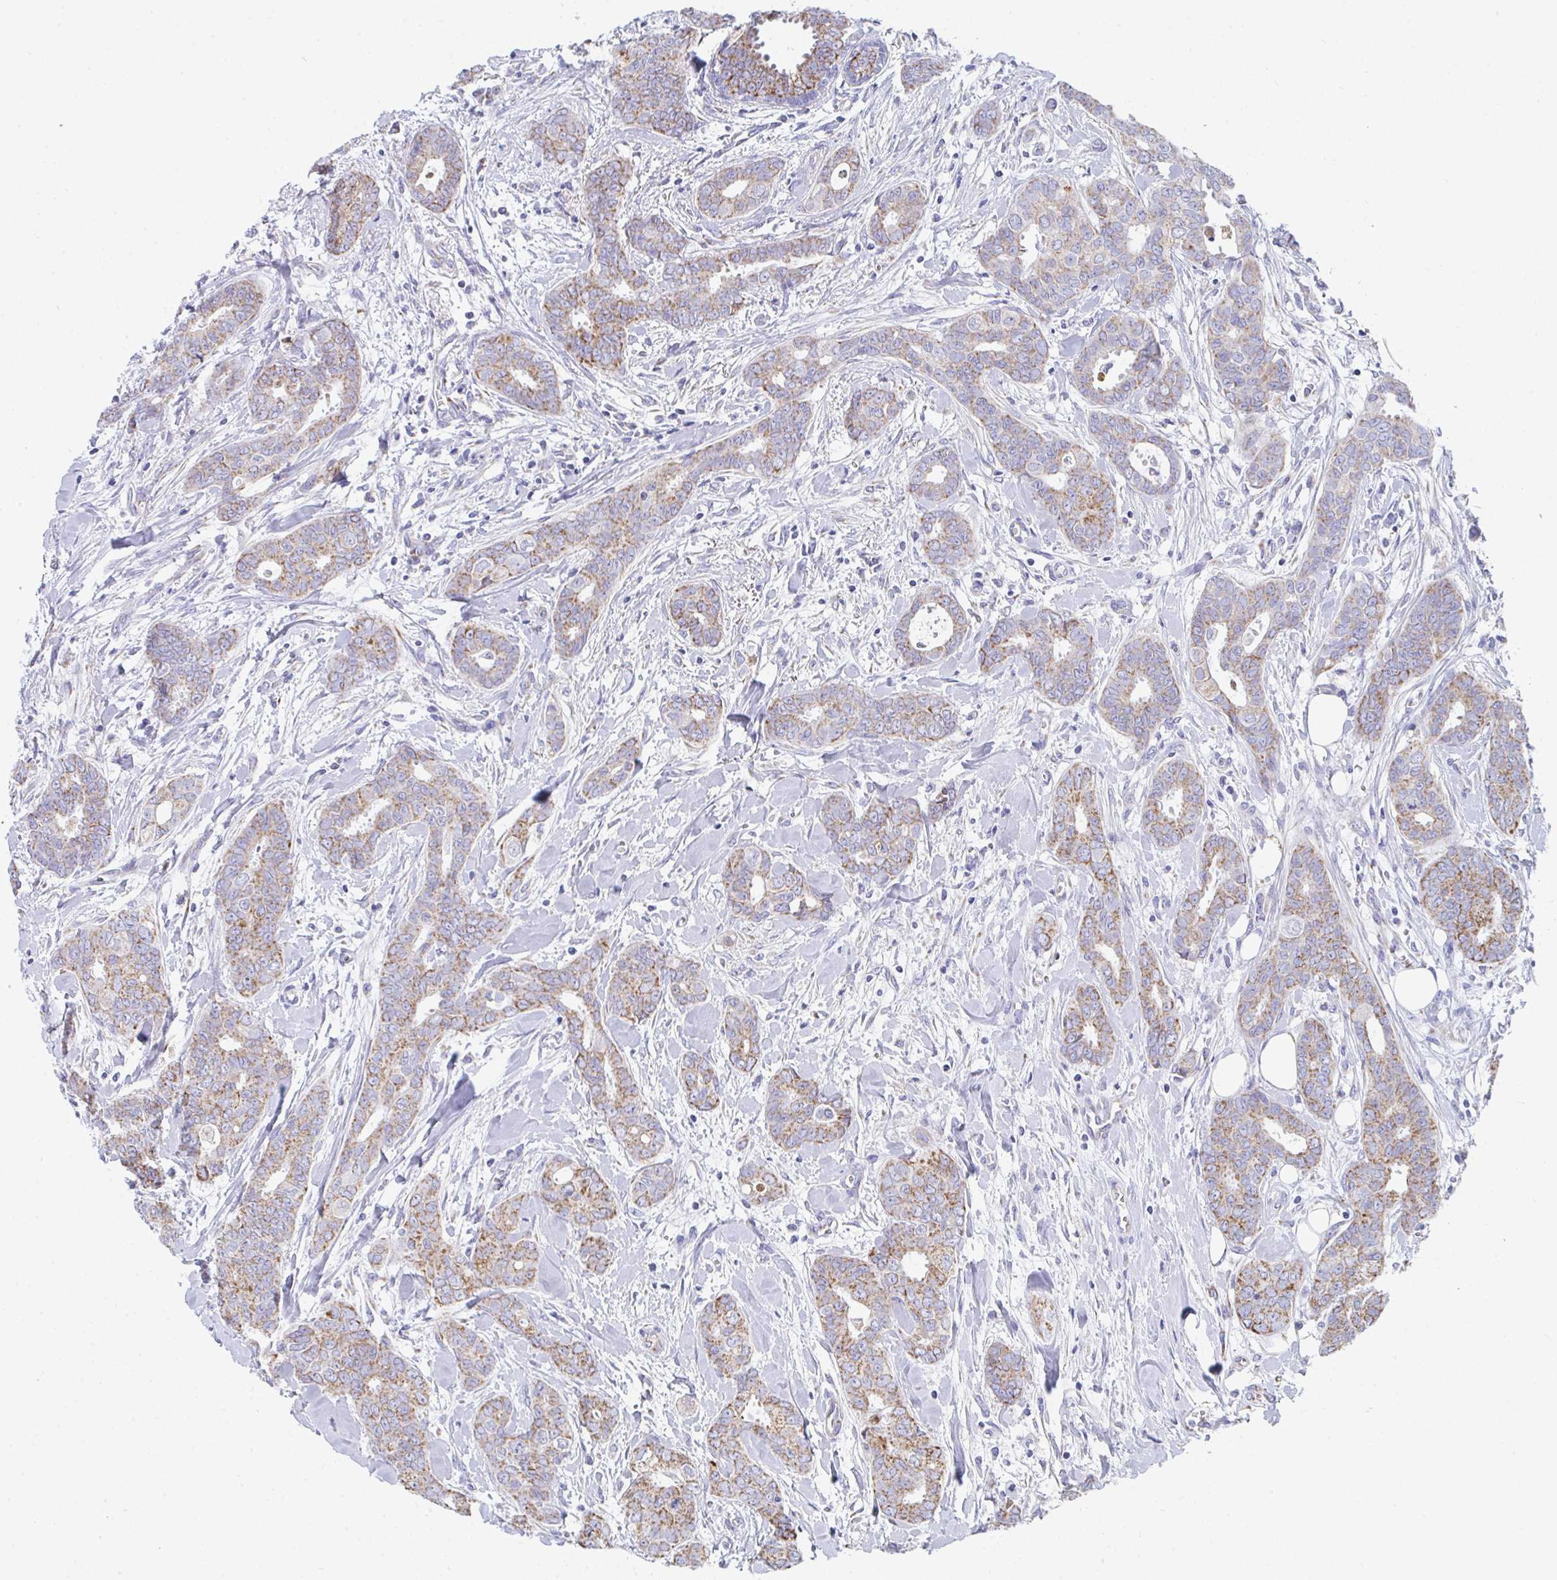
{"staining": {"intensity": "moderate", "quantity": ">75%", "location": "cytoplasmic/membranous"}, "tissue": "breast cancer", "cell_type": "Tumor cells", "image_type": "cancer", "snomed": [{"axis": "morphology", "description": "Duct carcinoma"}, {"axis": "topography", "description": "Breast"}], "caption": "Moderate cytoplasmic/membranous staining is present in about >75% of tumor cells in breast infiltrating ductal carcinoma.", "gene": "AIFM1", "patient": {"sex": "female", "age": 45}}